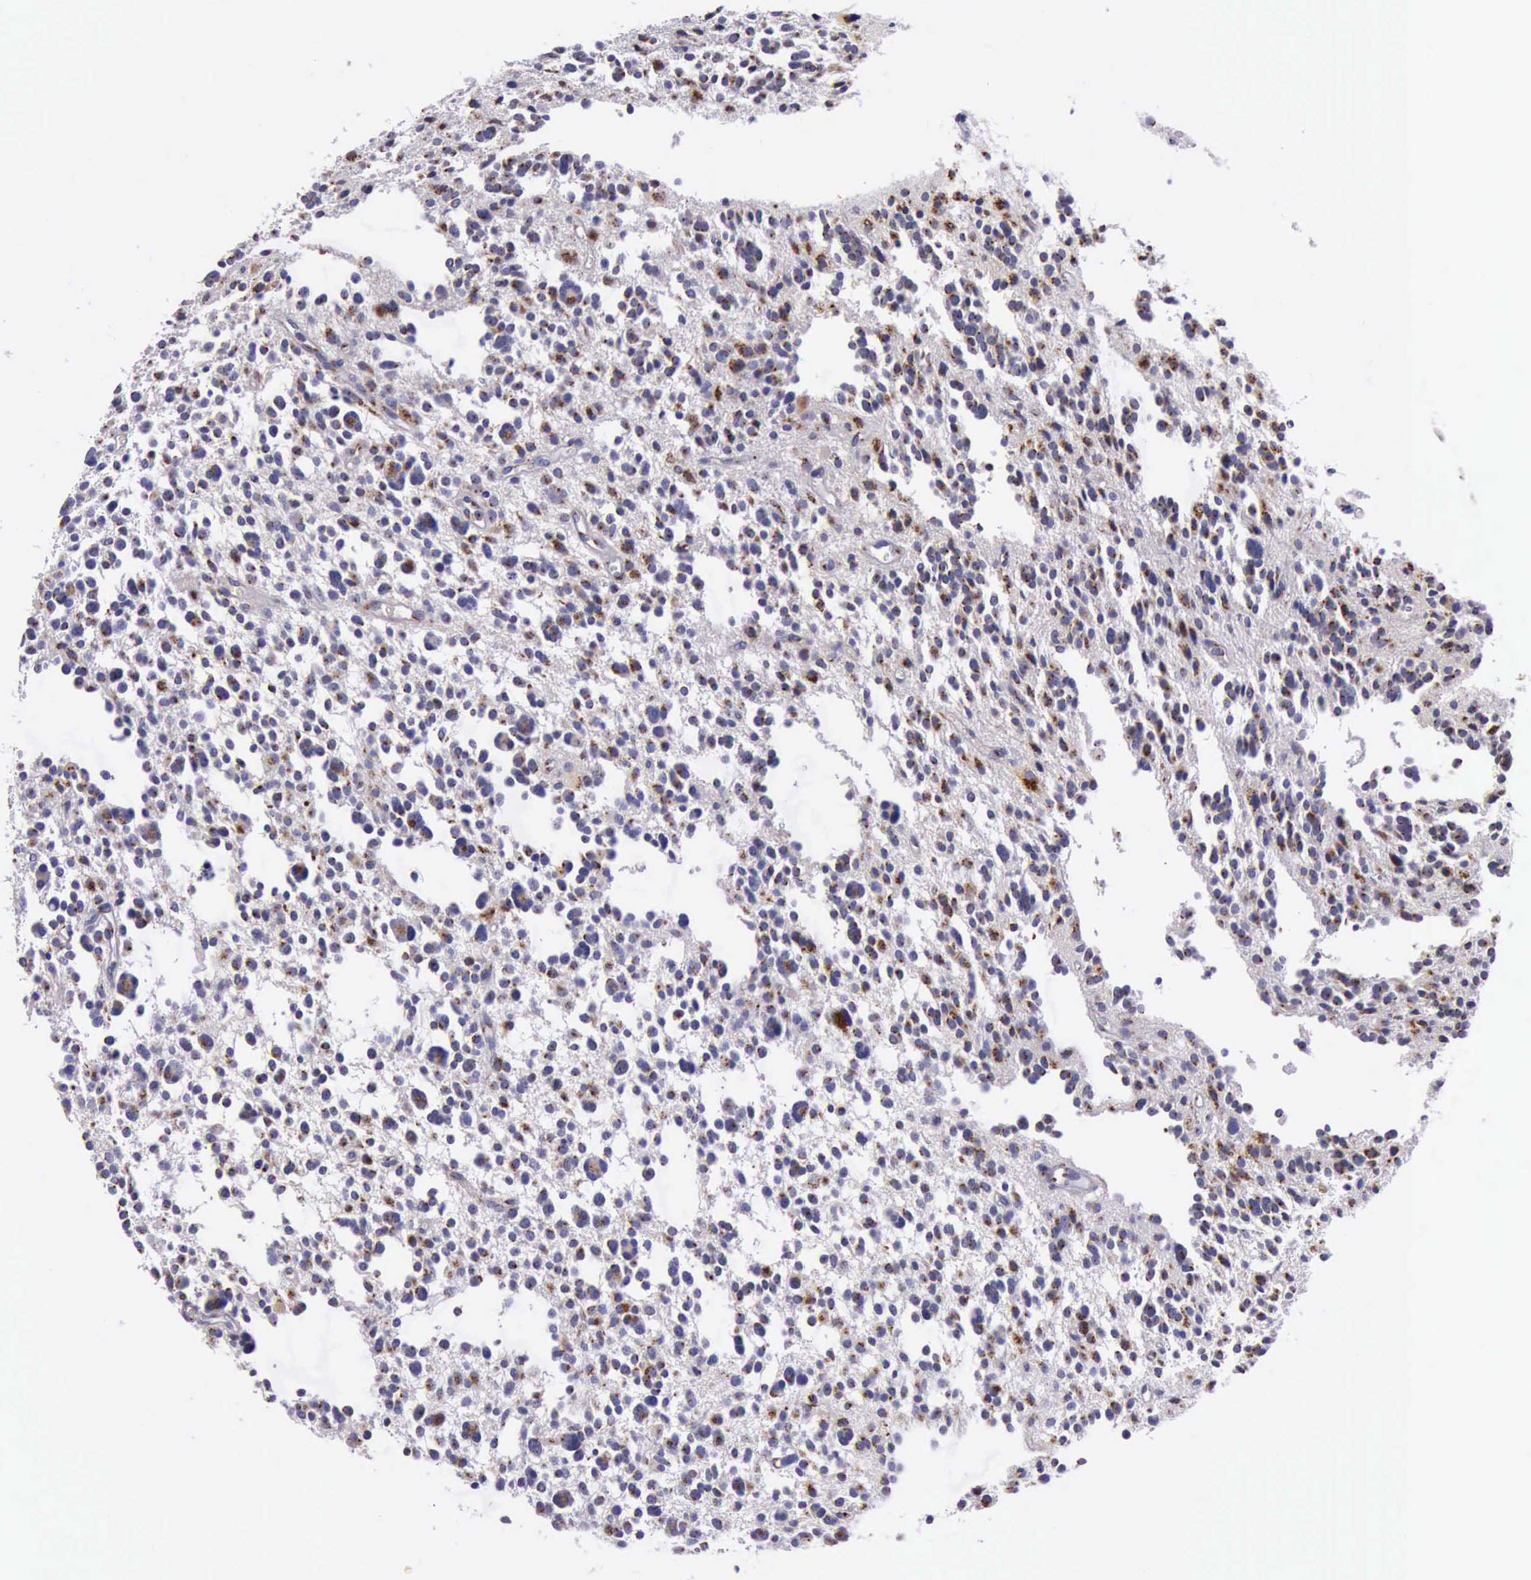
{"staining": {"intensity": "strong", "quantity": ">75%", "location": "cytoplasmic/membranous"}, "tissue": "glioma", "cell_type": "Tumor cells", "image_type": "cancer", "snomed": [{"axis": "morphology", "description": "Glioma, malignant, Low grade"}, {"axis": "topography", "description": "Brain"}], "caption": "Approximately >75% of tumor cells in glioma demonstrate strong cytoplasmic/membranous protein expression as visualized by brown immunohistochemical staining.", "gene": "GOLGA5", "patient": {"sex": "female", "age": 36}}